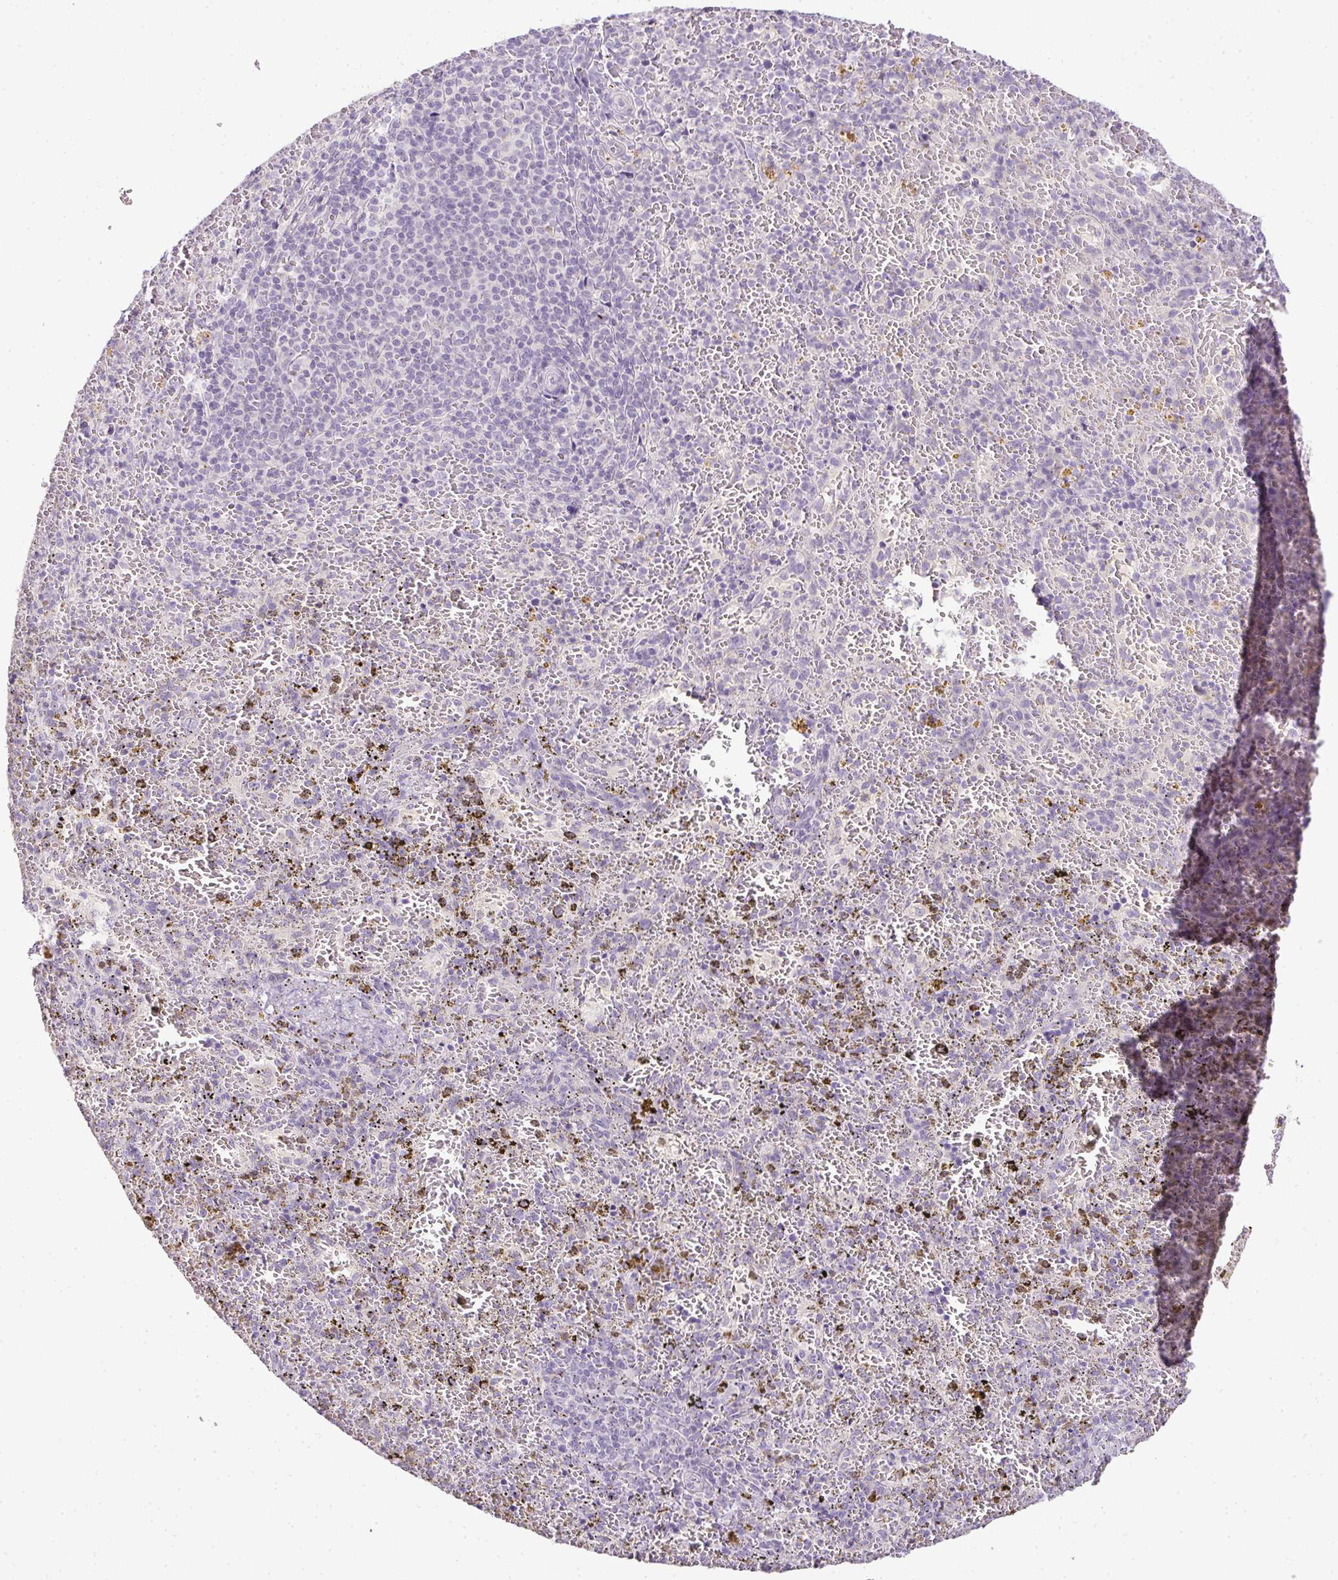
{"staining": {"intensity": "negative", "quantity": "none", "location": "none"}, "tissue": "spleen", "cell_type": "Cells in red pulp", "image_type": "normal", "snomed": [{"axis": "morphology", "description": "Normal tissue, NOS"}, {"axis": "topography", "description": "Spleen"}], "caption": "IHC photomicrograph of benign human spleen stained for a protein (brown), which exhibits no staining in cells in red pulp.", "gene": "CMPK1", "patient": {"sex": "female", "age": 50}}